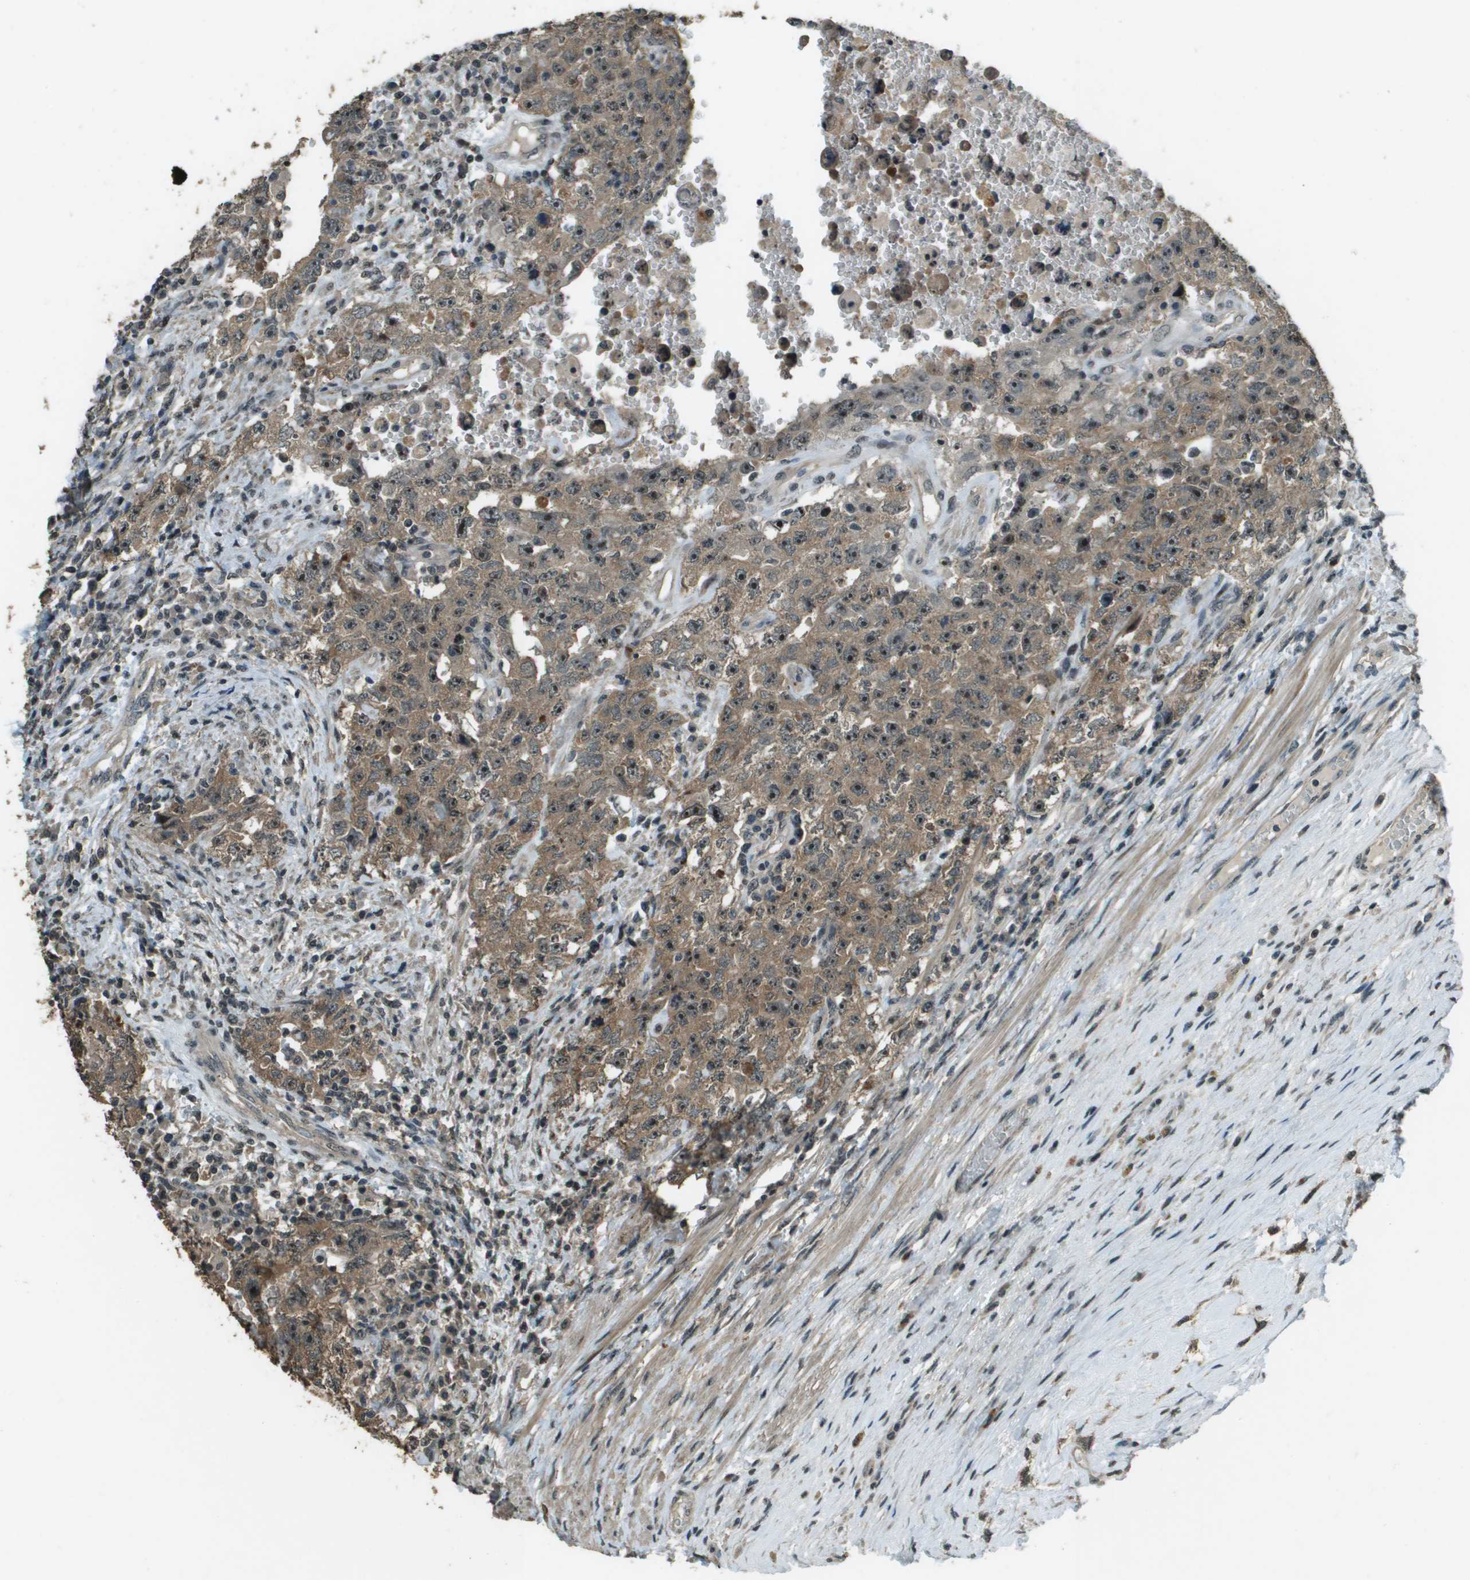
{"staining": {"intensity": "moderate", "quantity": ">75%", "location": "cytoplasmic/membranous"}, "tissue": "testis cancer", "cell_type": "Tumor cells", "image_type": "cancer", "snomed": [{"axis": "morphology", "description": "Carcinoma, Embryonal, NOS"}, {"axis": "topography", "description": "Testis"}], "caption": "Brown immunohistochemical staining in human testis cancer (embryonal carcinoma) demonstrates moderate cytoplasmic/membranous expression in approximately >75% of tumor cells.", "gene": "SDC3", "patient": {"sex": "male", "age": 26}}